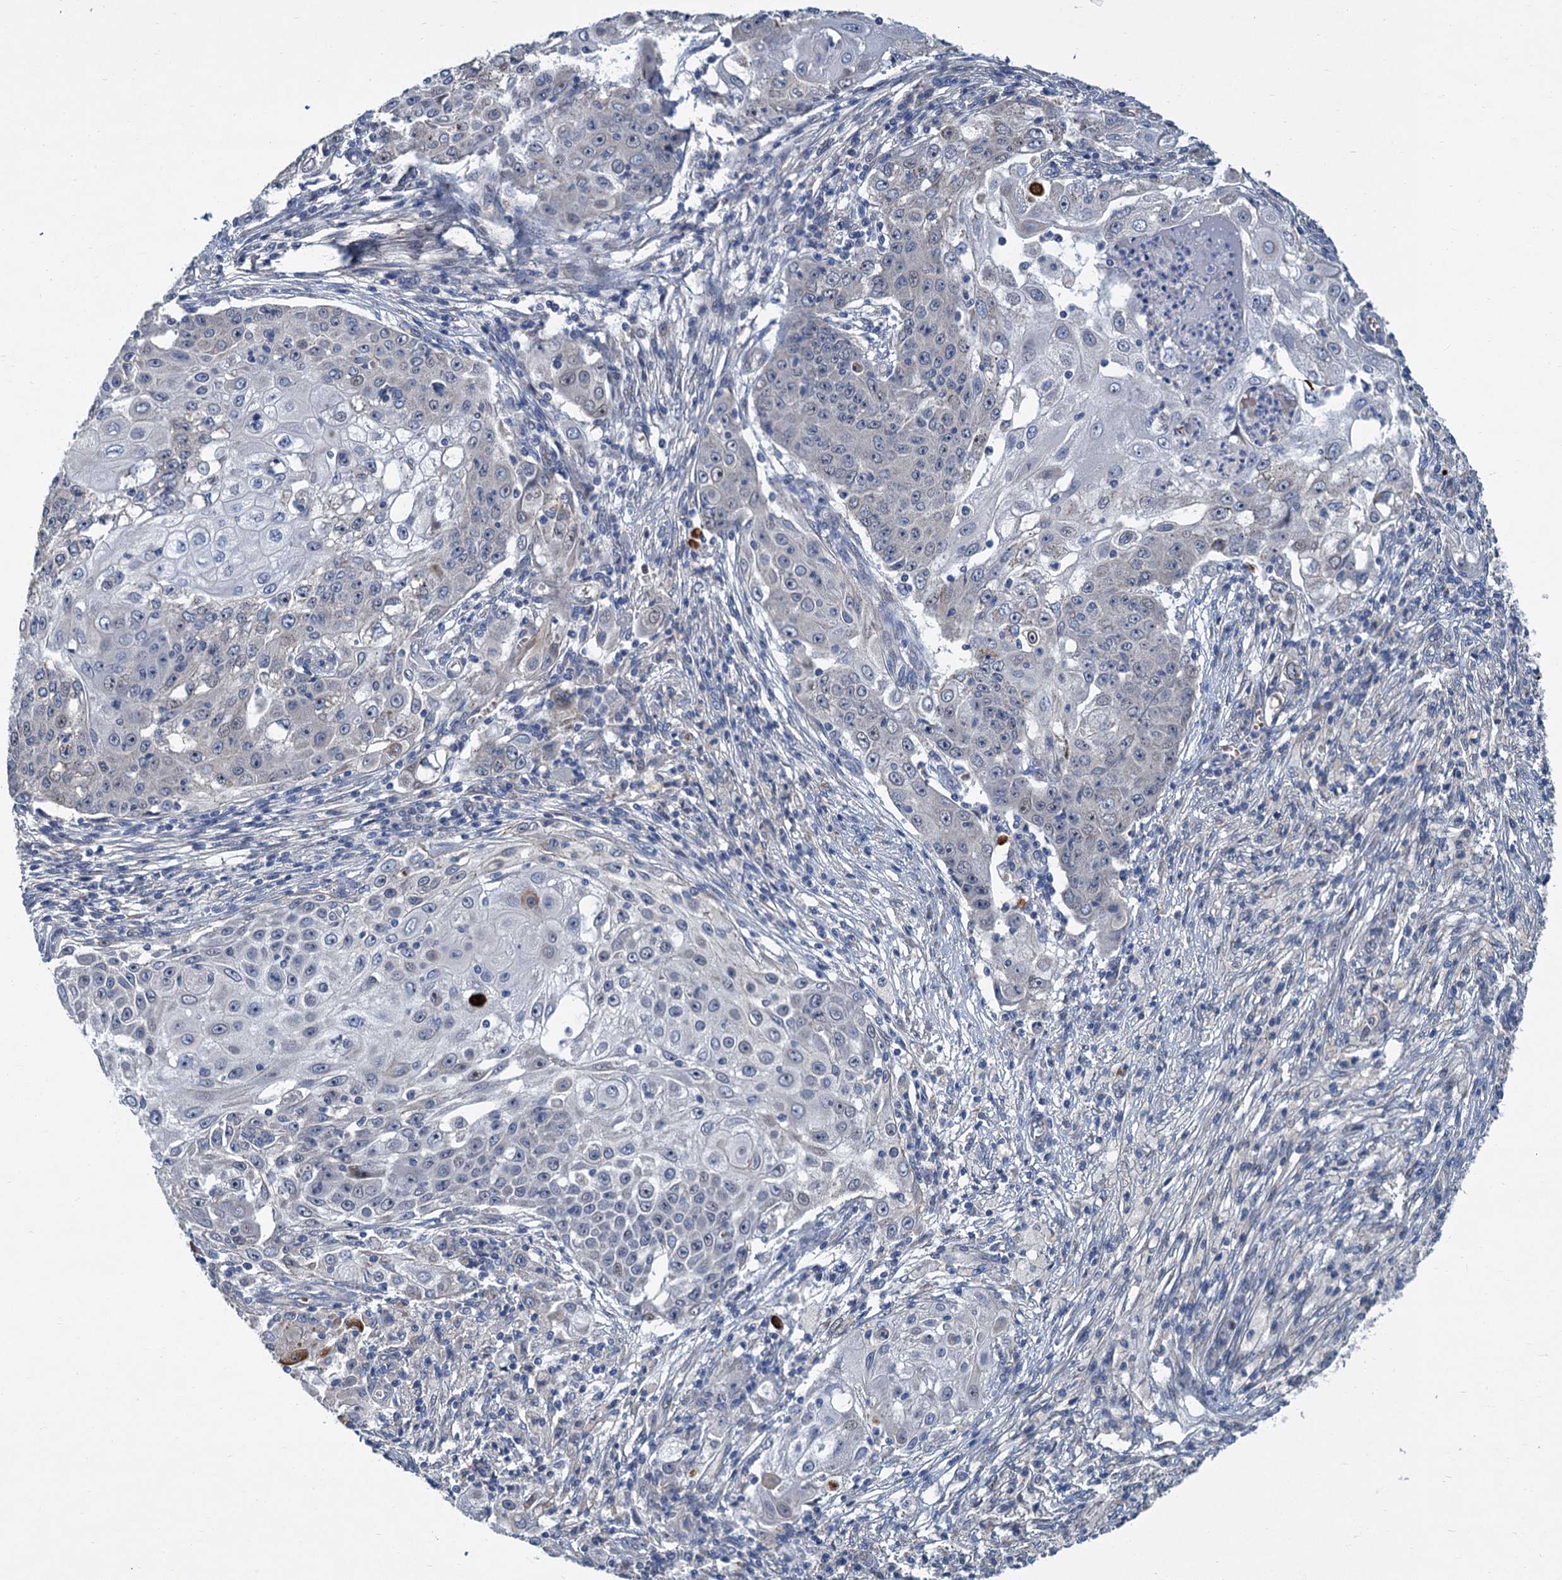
{"staining": {"intensity": "negative", "quantity": "none", "location": "none"}, "tissue": "ovarian cancer", "cell_type": "Tumor cells", "image_type": "cancer", "snomed": [{"axis": "morphology", "description": "Carcinoma, endometroid"}, {"axis": "topography", "description": "Ovary"}], "caption": "This histopathology image is of ovarian cancer (endometroid carcinoma) stained with immunohistochemistry to label a protein in brown with the nuclei are counter-stained blue. There is no expression in tumor cells.", "gene": "TRAF7", "patient": {"sex": "female", "age": 42}}